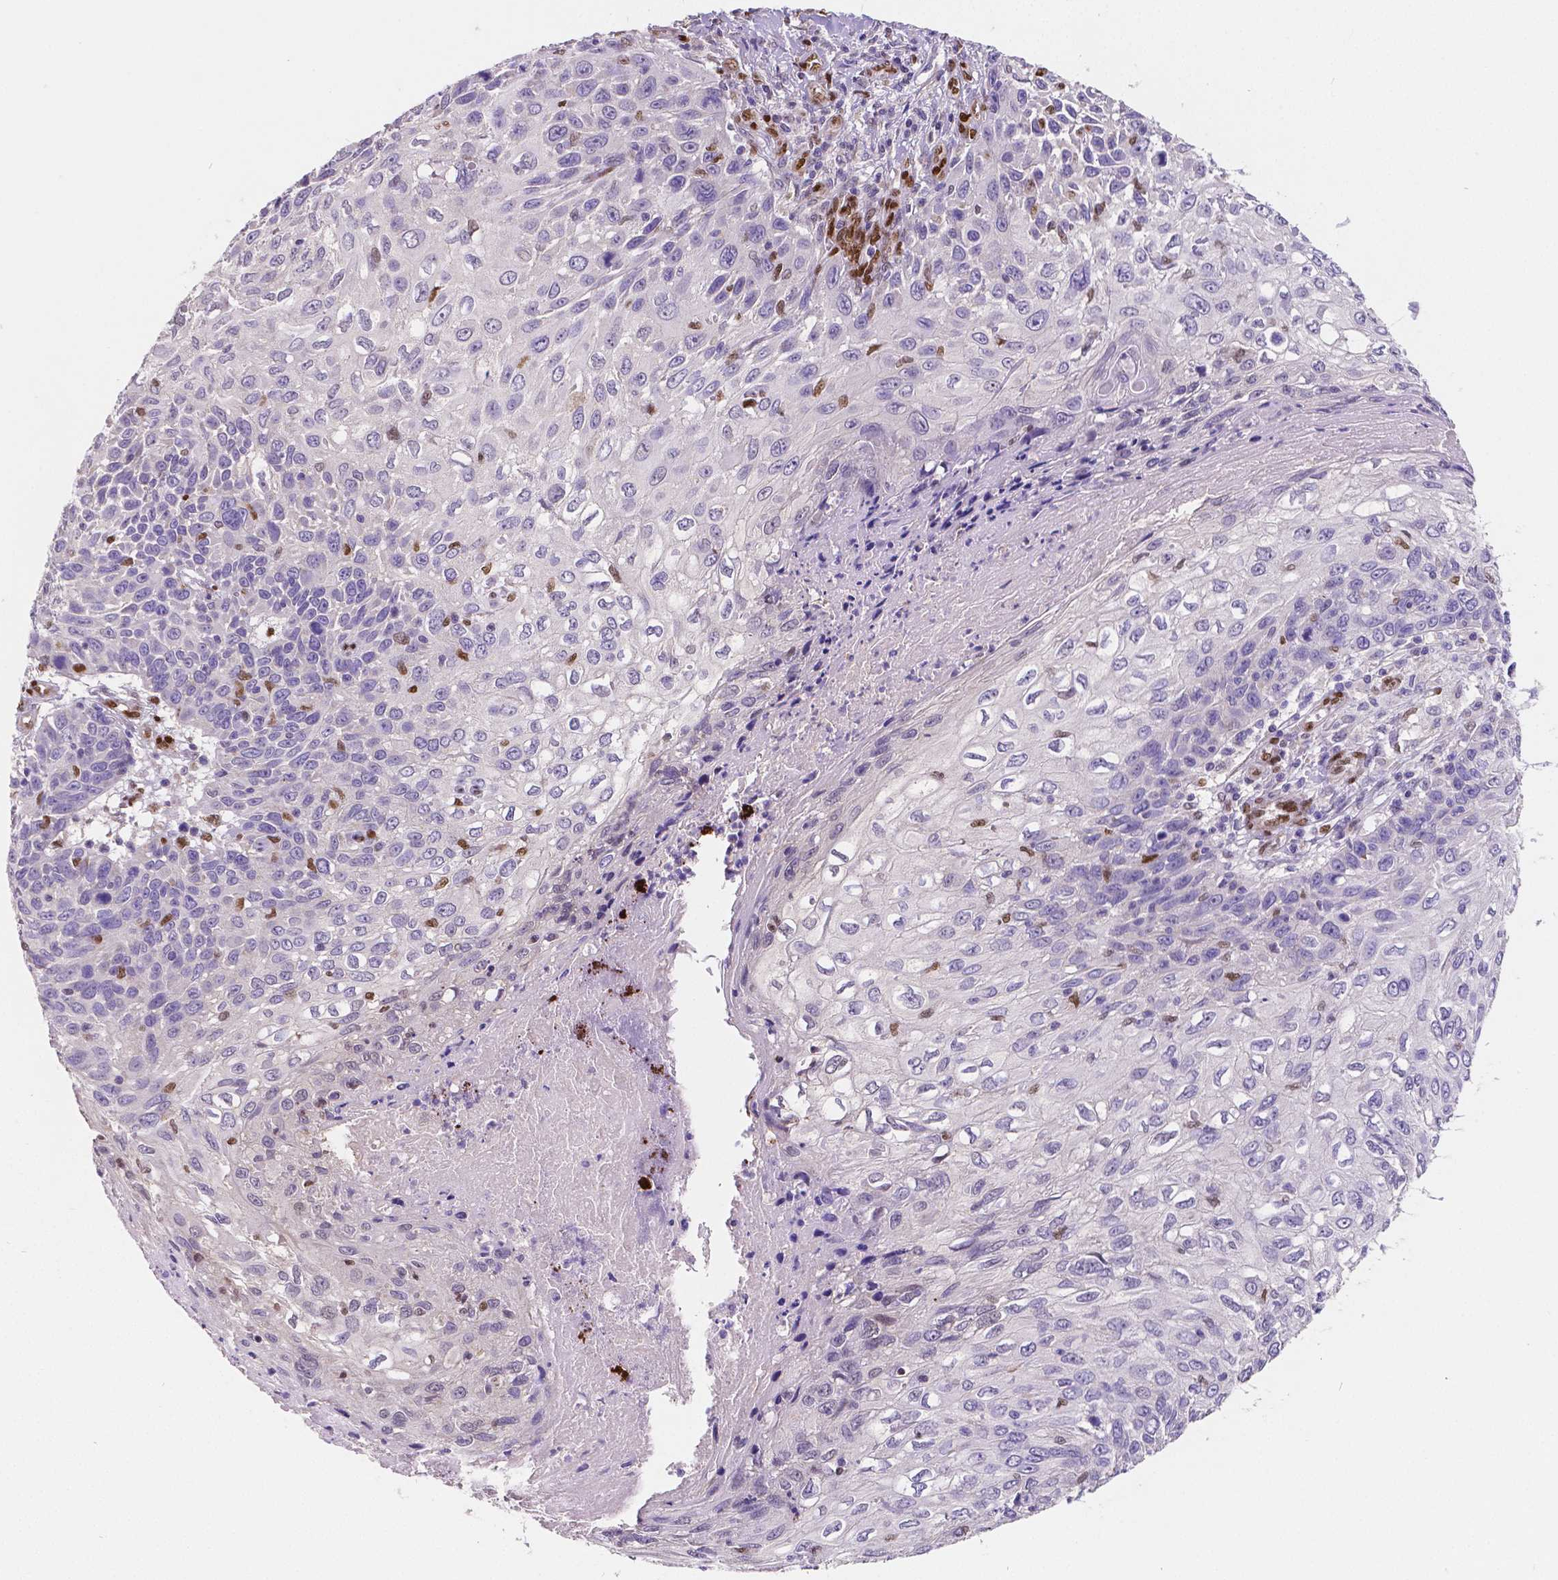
{"staining": {"intensity": "negative", "quantity": "none", "location": "none"}, "tissue": "skin cancer", "cell_type": "Tumor cells", "image_type": "cancer", "snomed": [{"axis": "morphology", "description": "Squamous cell carcinoma, NOS"}, {"axis": "topography", "description": "Skin"}], "caption": "There is no significant expression in tumor cells of skin squamous cell carcinoma.", "gene": "MEF2C", "patient": {"sex": "male", "age": 92}}